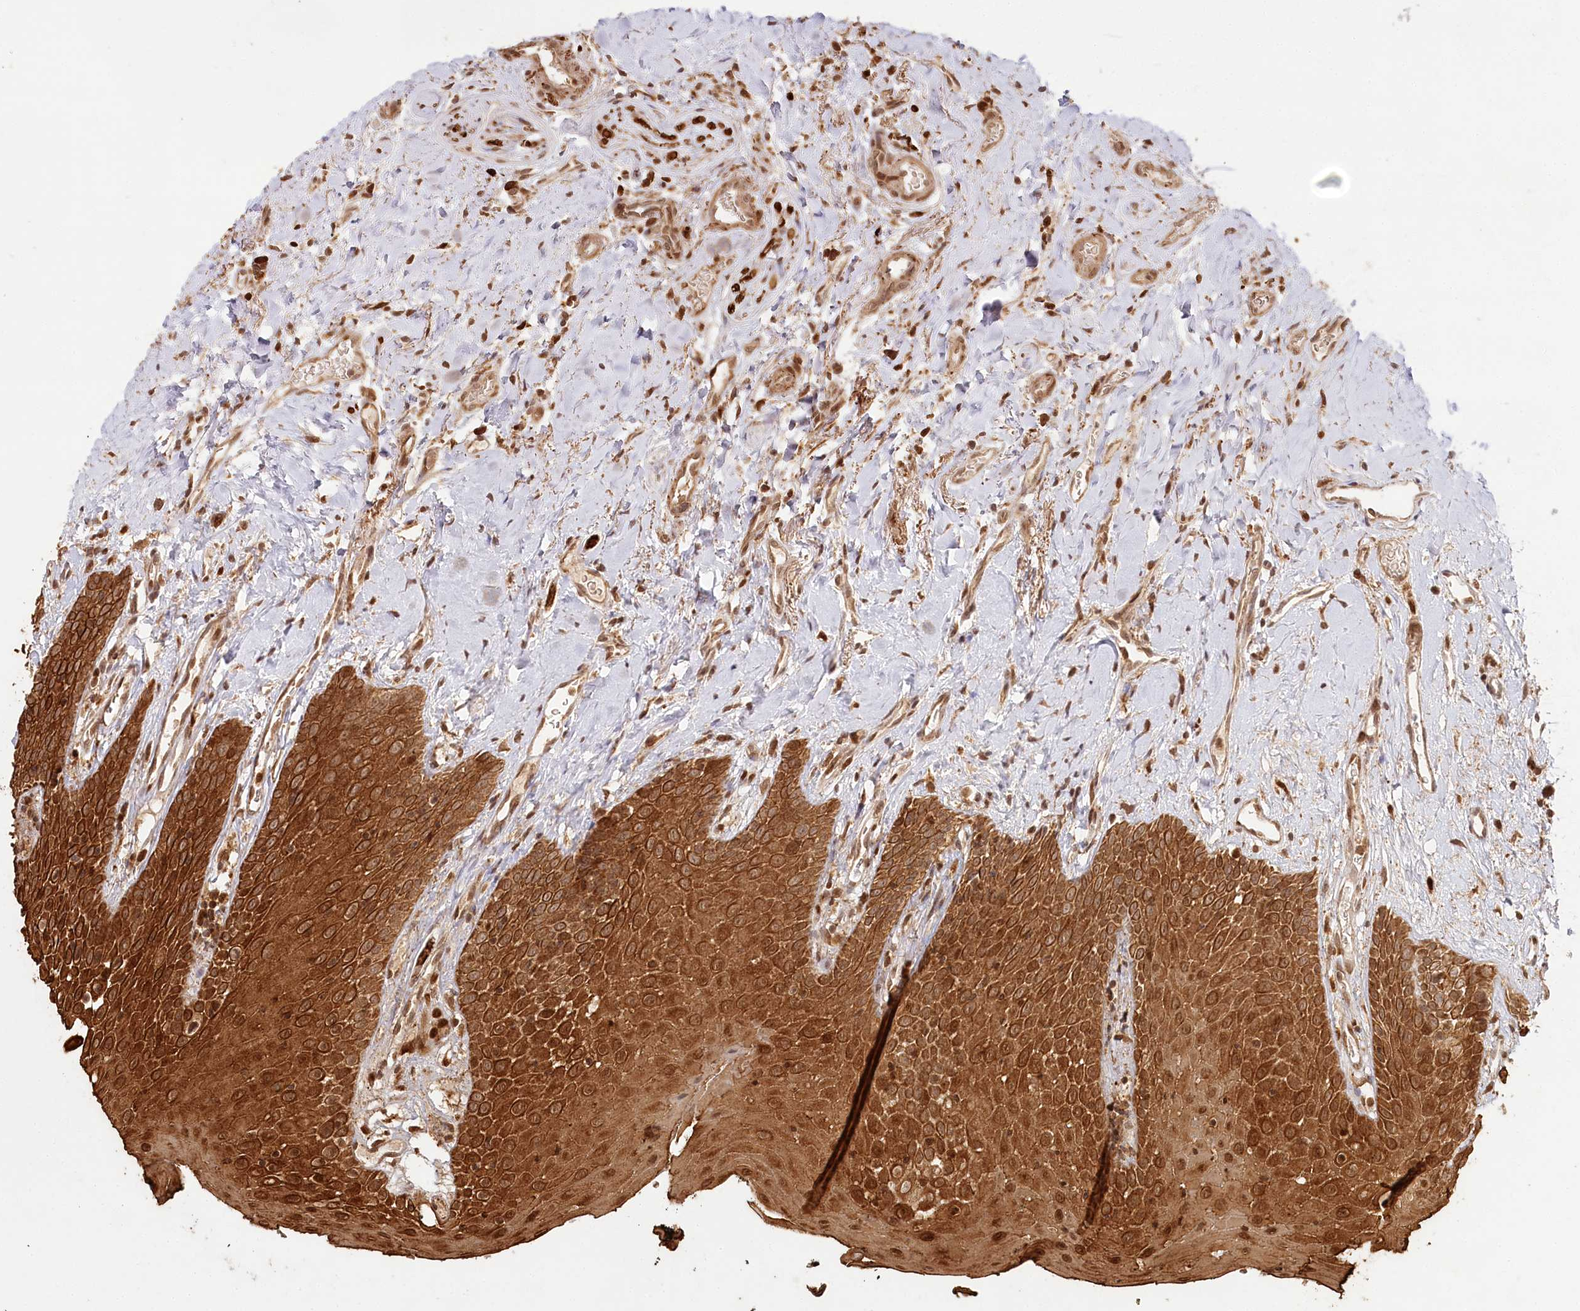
{"staining": {"intensity": "strong", "quantity": ">75%", "location": "cytoplasmic/membranous,nuclear"}, "tissue": "oral mucosa", "cell_type": "Squamous epithelial cells", "image_type": "normal", "snomed": [{"axis": "morphology", "description": "Normal tissue, NOS"}, {"axis": "topography", "description": "Oral tissue"}], "caption": "Protein staining of unremarkable oral mucosa demonstrates strong cytoplasmic/membranous,nuclear positivity in approximately >75% of squamous epithelial cells. Using DAB (3,3'-diaminobenzidine) (brown) and hematoxylin (blue) stains, captured at high magnification using brightfield microscopy.", "gene": "ULK2", "patient": {"sex": "male", "age": 74}}